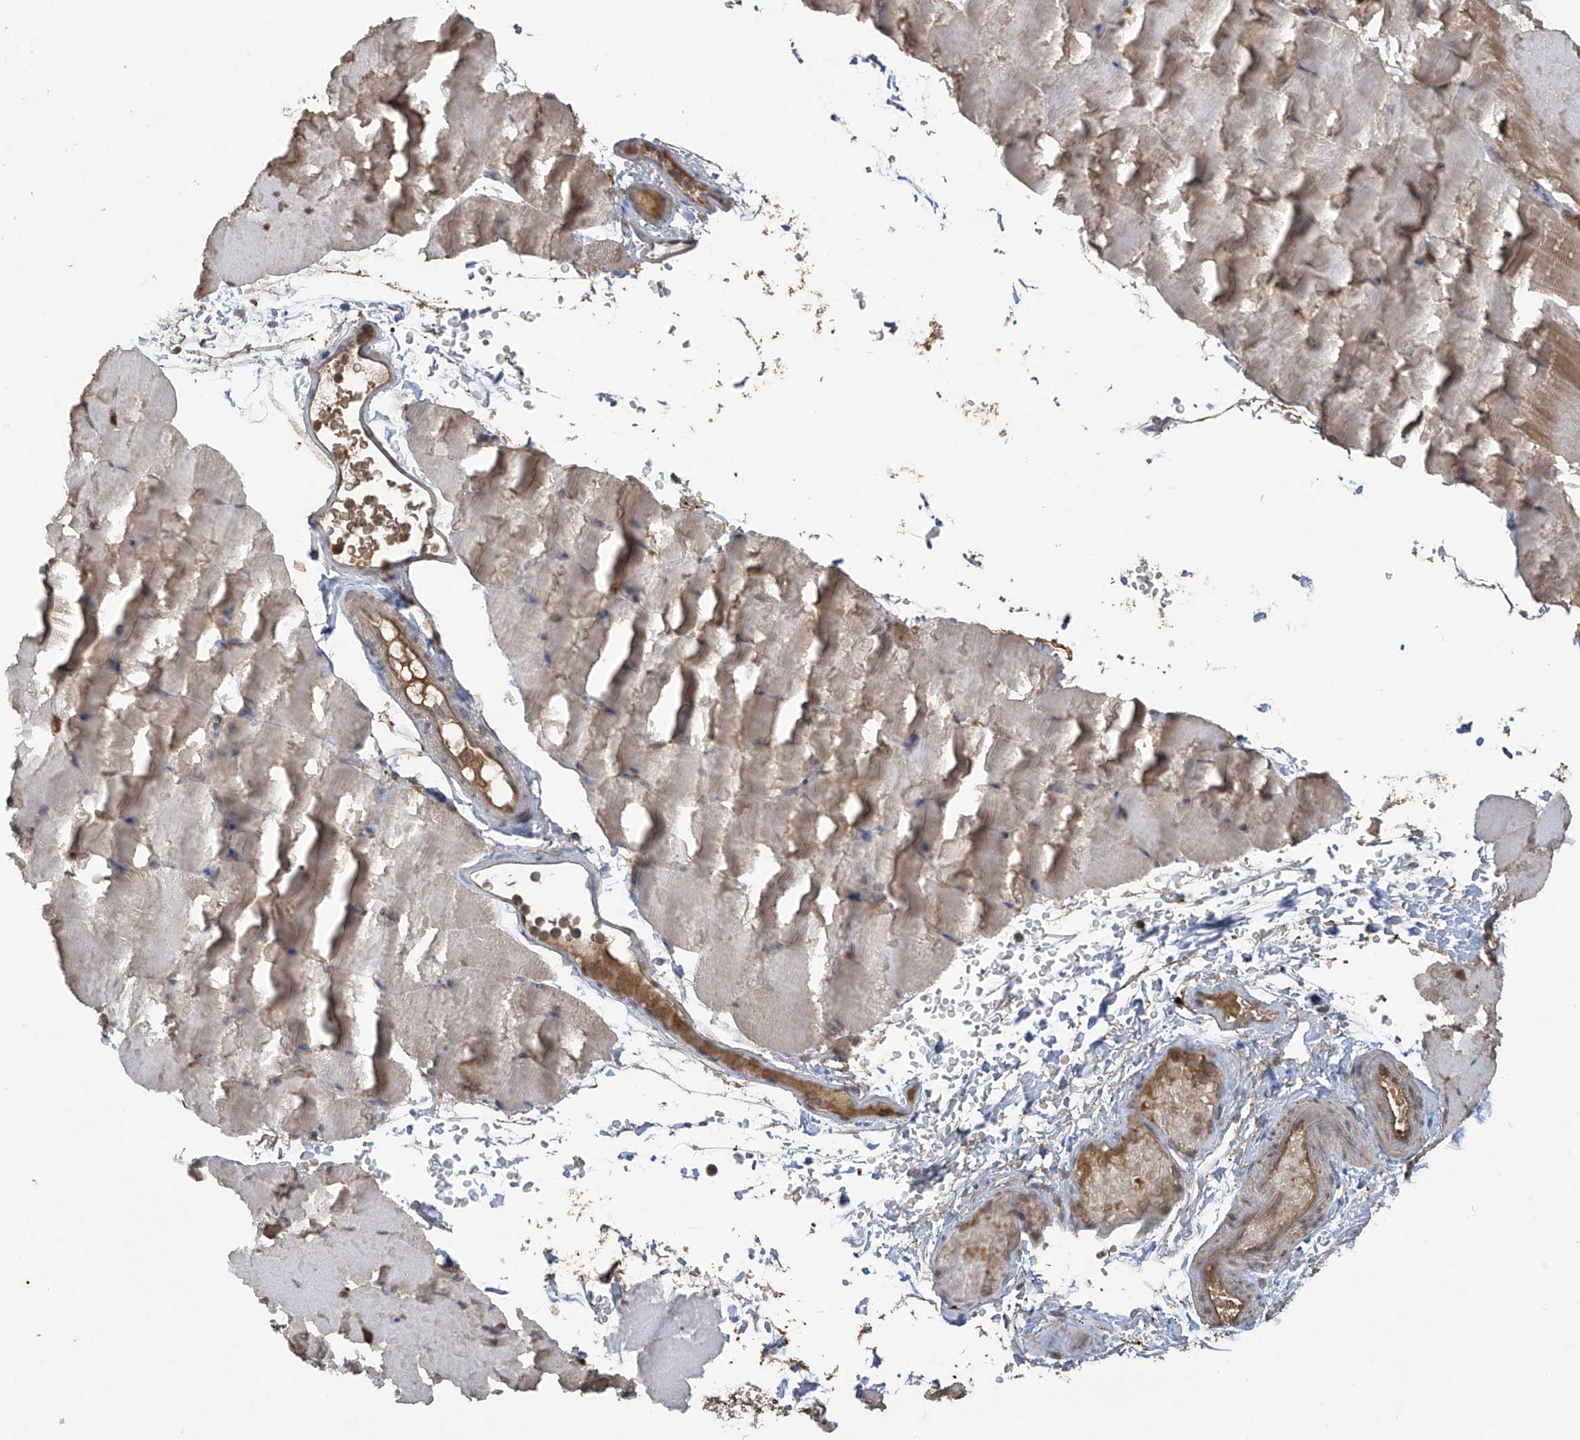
{"staining": {"intensity": "moderate", "quantity": "<25%", "location": "cytoplasmic/membranous"}, "tissue": "skeletal muscle", "cell_type": "Myocytes", "image_type": "normal", "snomed": [{"axis": "morphology", "description": "Normal tissue, NOS"}, {"axis": "topography", "description": "Skeletal muscle"}, {"axis": "topography", "description": "Parathyroid gland"}], "caption": "Myocytes exhibit low levels of moderate cytoplasmic/membranous expression in approximately <25% of cells in benign human skeletal muscle. Using DAB (brown) and hematoxylin (blue) stains, captured at high magnification using brightfield microscopy.", "gene": "PNPT1", "patient": {"sex": "female", "age": 37}}